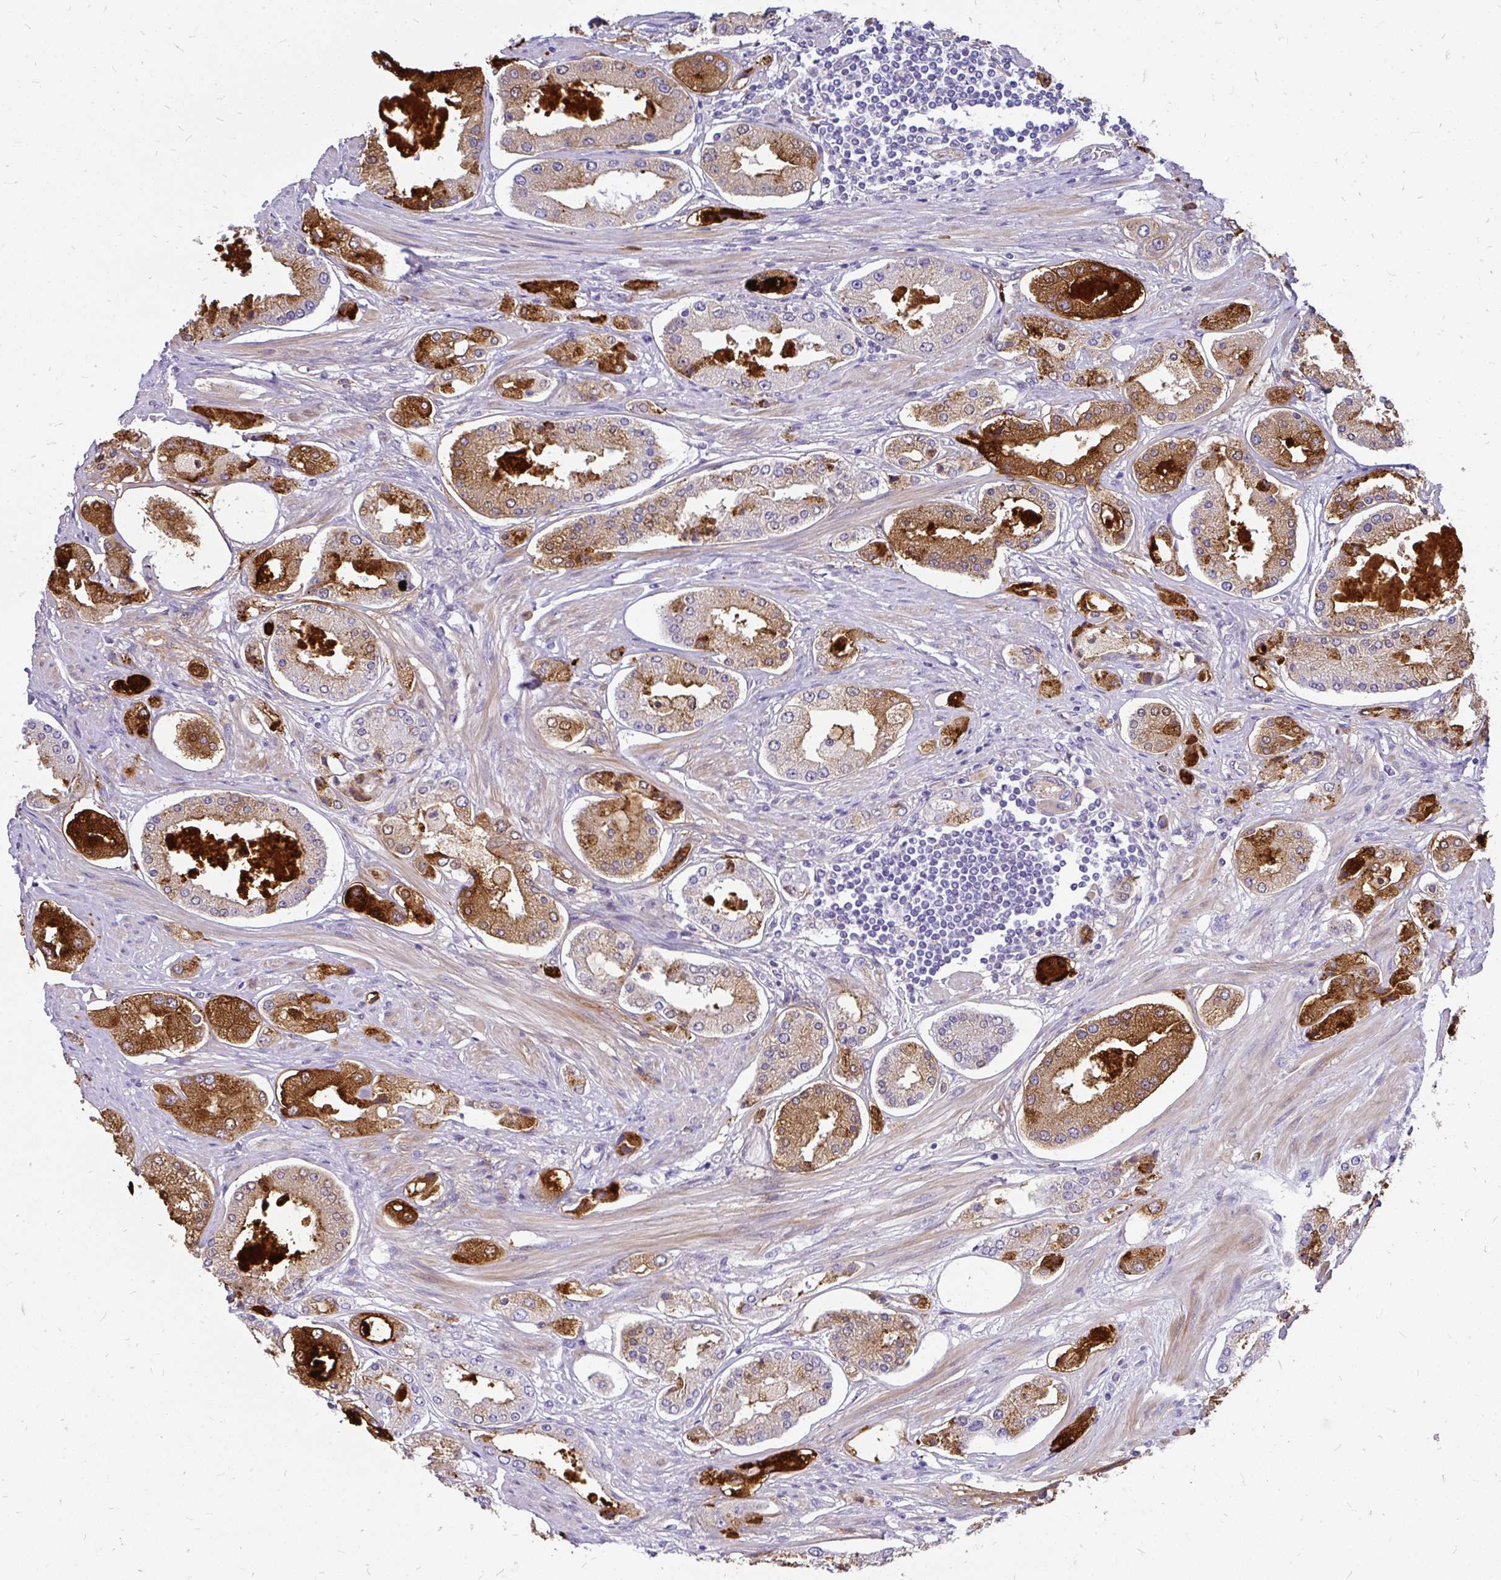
{"staining": {"intensity": "strong", "quantity": "25%-75%", "location": "cytoplasmic/membranous"}, "tissue": "prostate cancer", "cell_type": "Tumor cells", "image_type": "cancer", "snomed": [{"axis": "morphology", "description": "Adenocarcinoma, High grade"}, {"axis": "topography", "description": "Prostate"}], "caption": "Immunohistochemistry (IHC) of prostate cancer shows high levels of strong cytoplasmic/membranous positivity in approximately 25%-75% of tumor cells.", "gene": "FAM83C", "patient": {"sex": "male", "age": 69}}